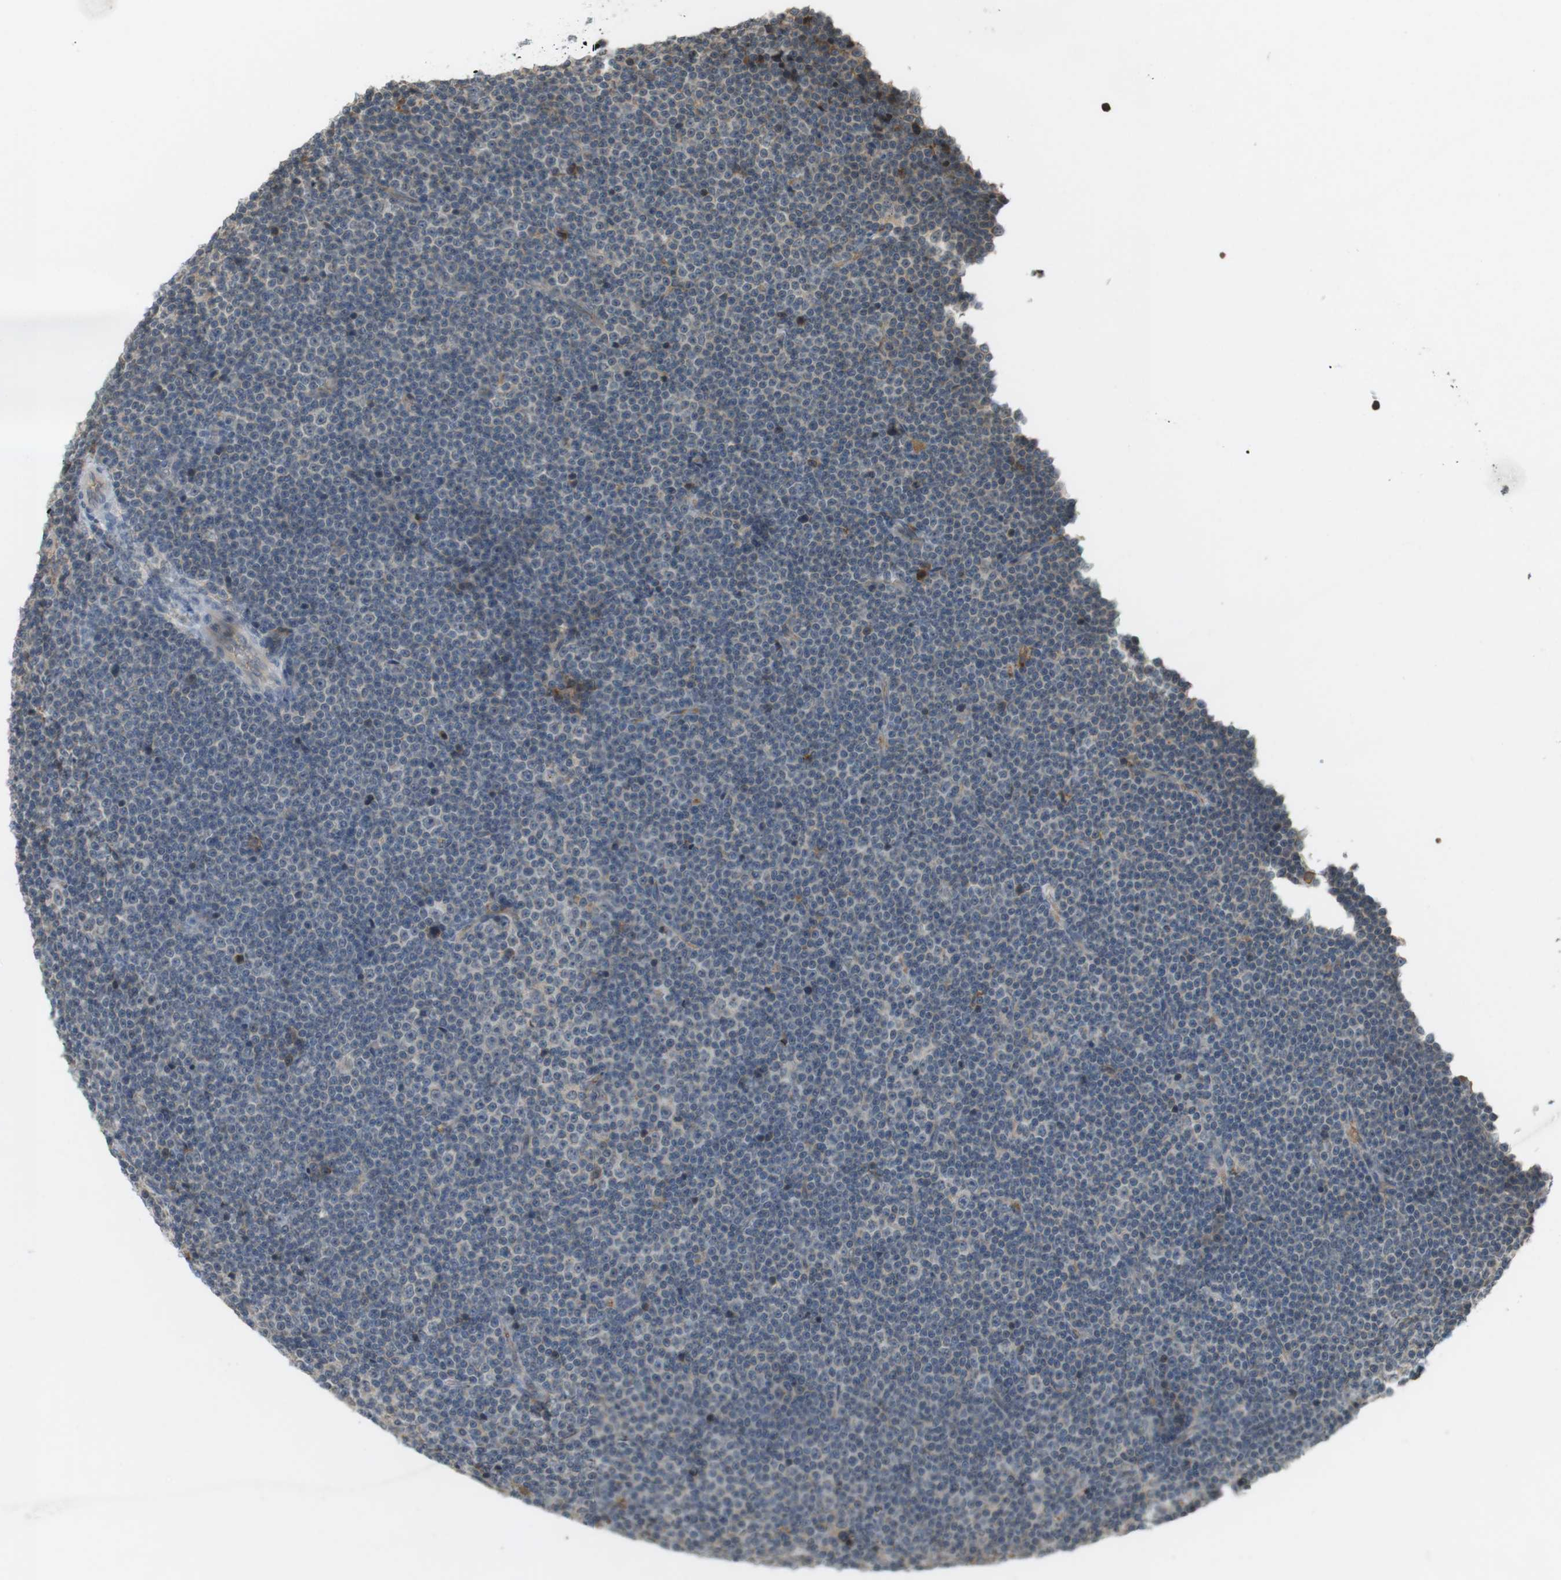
{"staining": {"intensity": "negative", "quantity": "none", "location": "none"}, "tissue": "lymphoma", "cell_type": "Tumor cells", "image_type": "cancer", "snomed": [{"axis": "morphology", "description": "Malignant lymphoma, non-Hodgkin's type, Low grade"}, {"axis": "topography", "description": "Lymph node"}], "caption": "Immunohistochemistry (IHC) of lymphoma demonstrates no expression in tumor cells.", "gene": "SRR", "patient": {"sex": "female", "age": 67}}